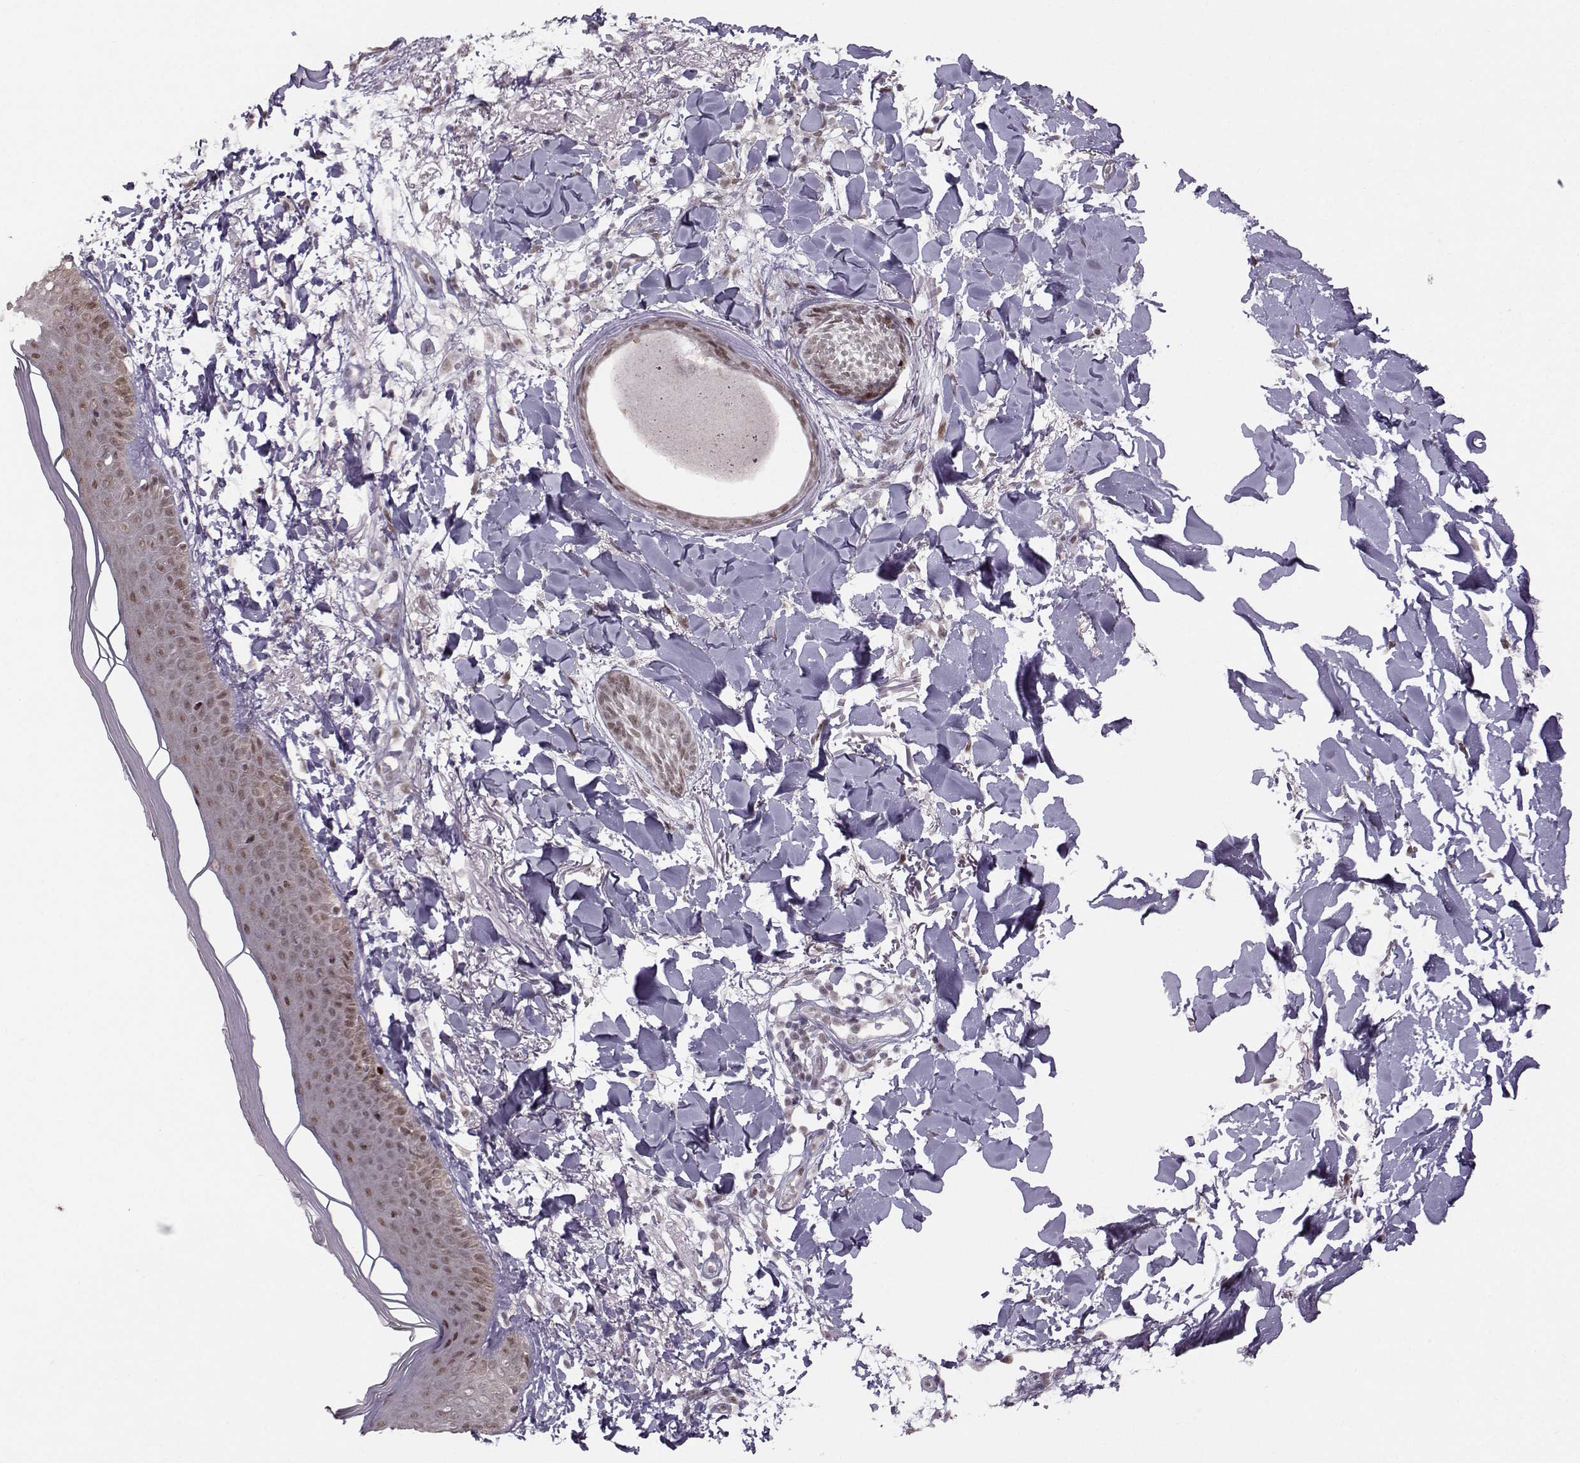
{"staining": {"intensity": "weak", "quantity": ">75%", "location": "nuclear"}, "tissue": "skin cancer", "cell_type": "Tumor cells", "image_type": "cancer", "snomed": [{"axis": "morphology", "description": "Normal tissue, NOS"}, {"axis": "morphology", "description": "Basal cell carcinoma"}, {"axis": "topography", "description": "Skin"}], "caption": "Basal cell carcinoma (skin) stained with a brown dye displays weak nuclear positive staining in approximately >75% of tumor cells.", "gene": "SNAPC2", "patient": {"sex": "male", "age": 84}}